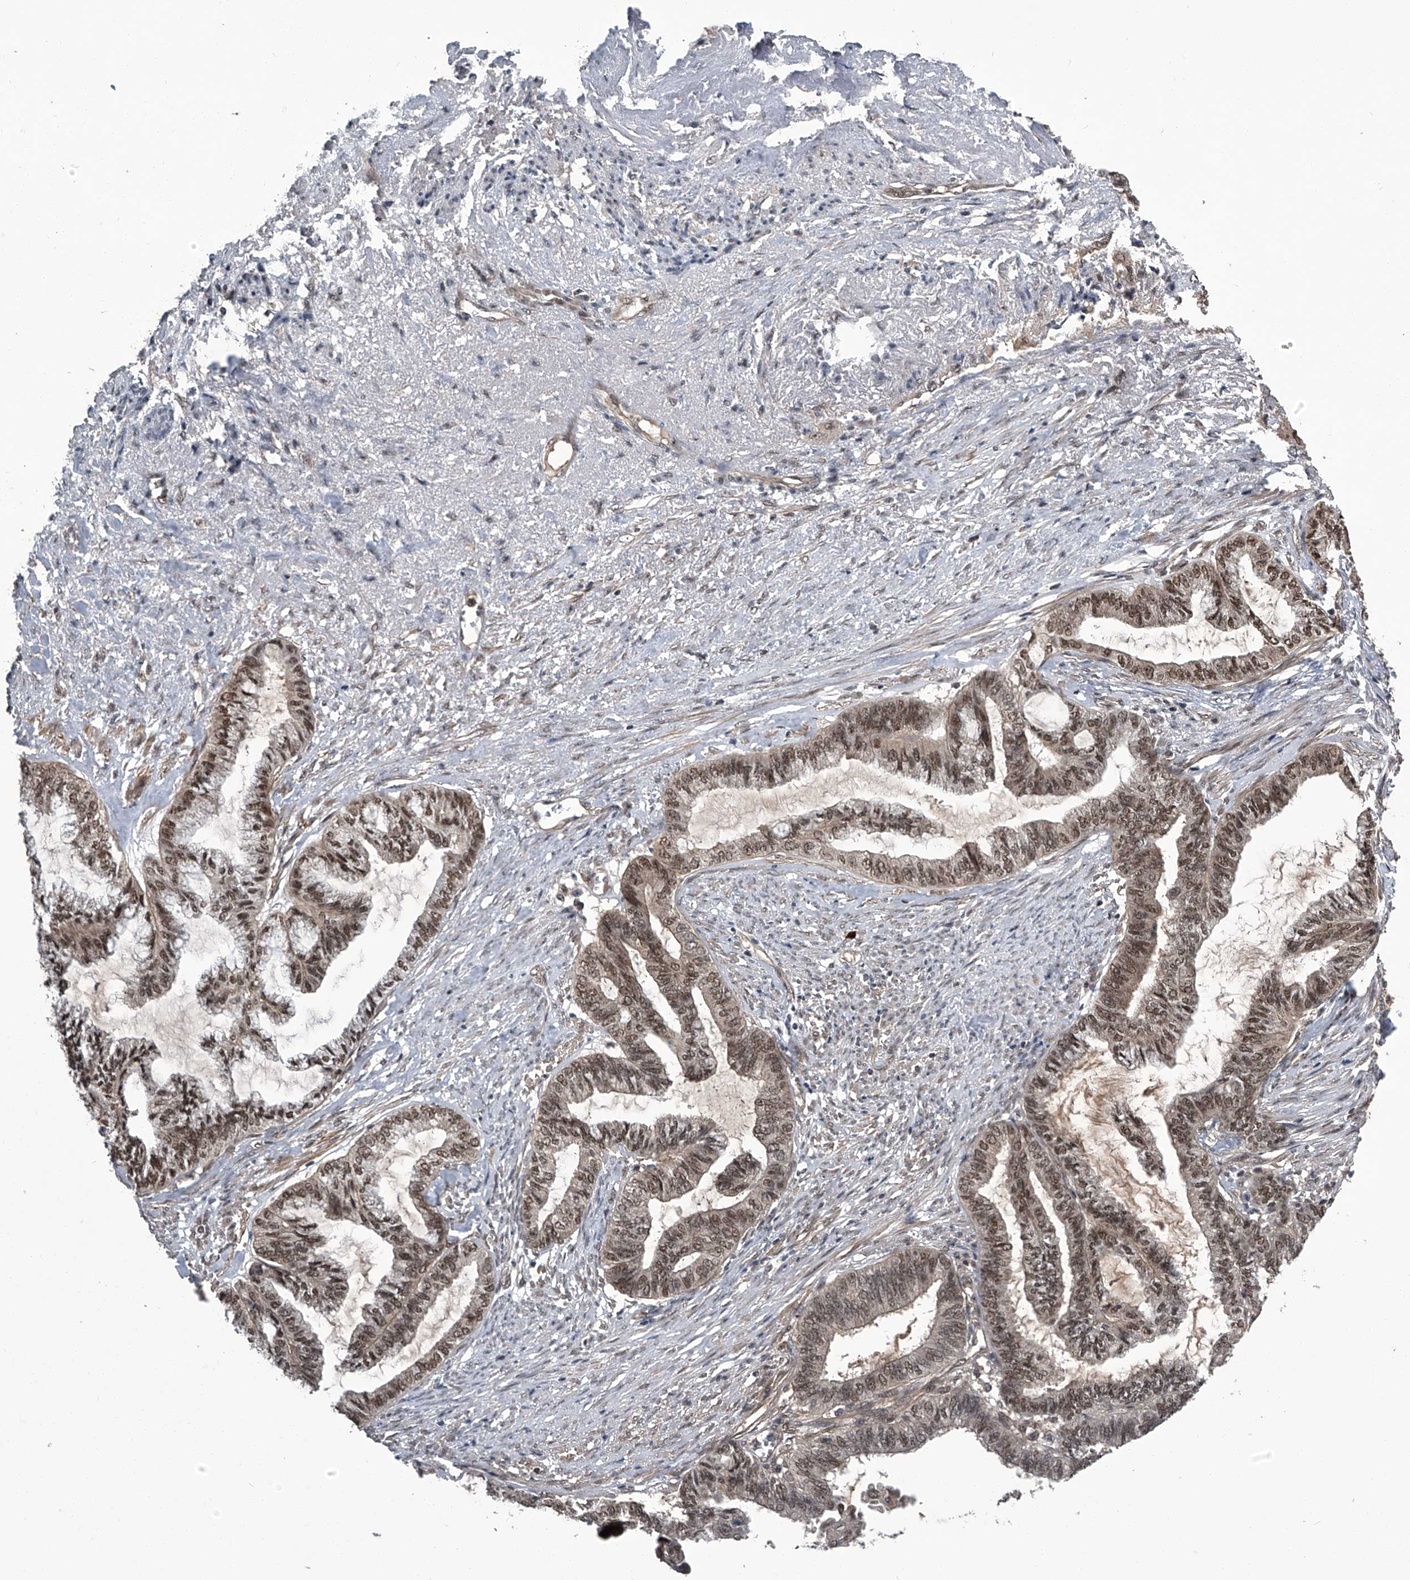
{"staining": {"intensity": "moderate", "quantity": ">75%", "location": "cytoplasmic/membranous,nuclear"}, "tissue": "endometrial cancer", "cell_type": "Tumor cells", "image_type": "cancer", "snomed": [{"axis": "morphology", "description": "Adenocarcinoma, NOS"}, {"axis": "topography", "description": "Endometrium"}], "caption": "Immunohistochemistry (IHC) histopathology image of human adenocarcinoma (endometrial) stained for a protein (brown), which displays medium levels of moderate cytoplasmic/membranous and nuclear staining in approximately >75% of tumor cells.", "gene": "SLC12A8", "patient": {"sex": "female", "age": 86}}